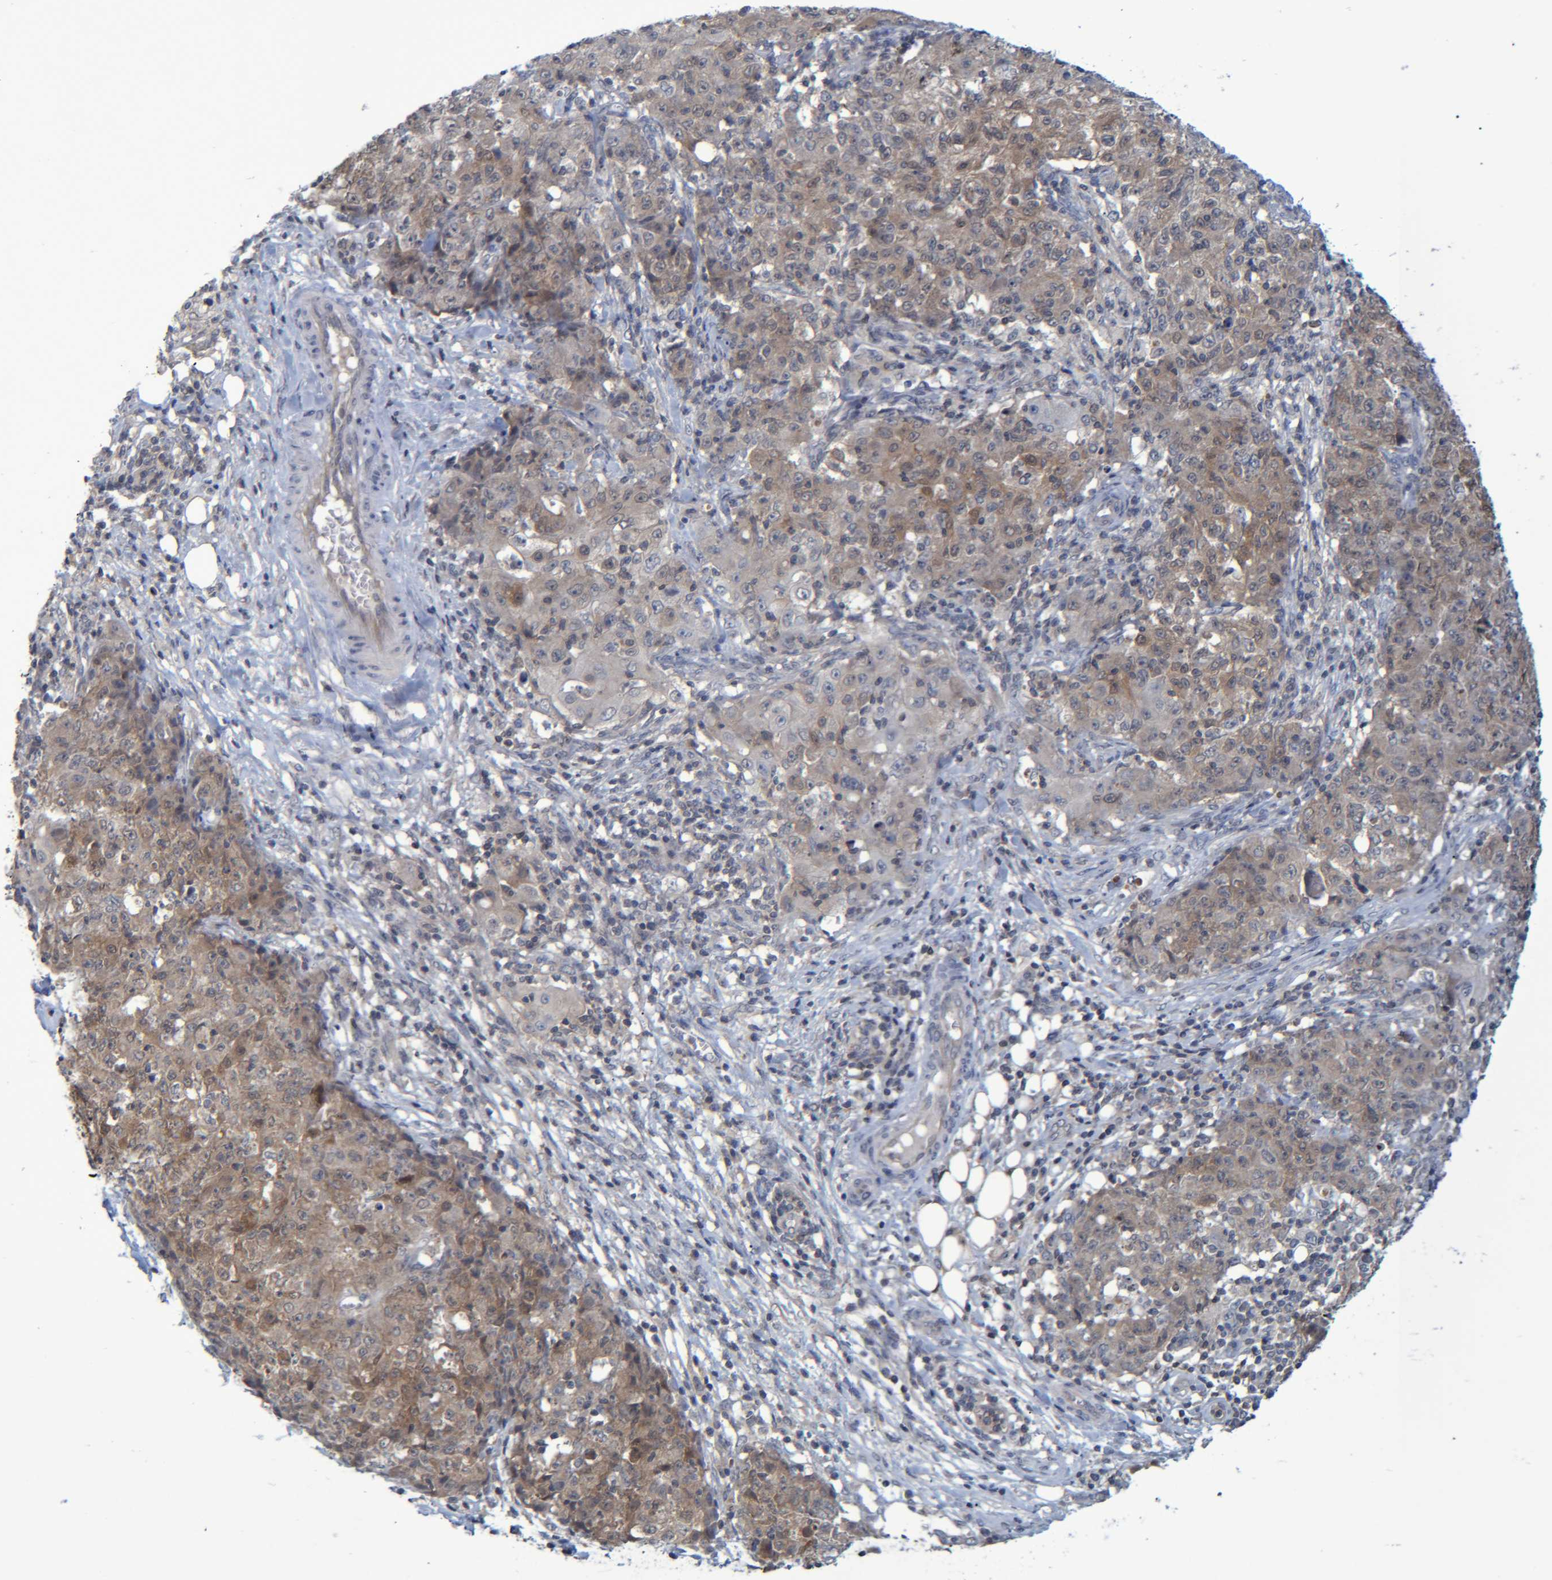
{"staining": {"intensity": "moderate", "quantity": "25%-75%", "location": "cytoplasmic/membranous"}, "tissue": "ovarian cancer", "cell_type": "Tumor cells", "image_type": "cancer", "snomed": [{"axis": "morphology", "description": "Carcinoma, endometroid"}, {"axis": "topography", "description": "Ovary"}], "caption": "Ovarian cancer (endometroid carcinoma) stained for a protein (brown) demonstrates moderate cytoplasmic/membranous positive staining in about 25%-75% of tumor cells.", "gene": "PCYT2", "patient": {"sex": "female", "age": 42}}